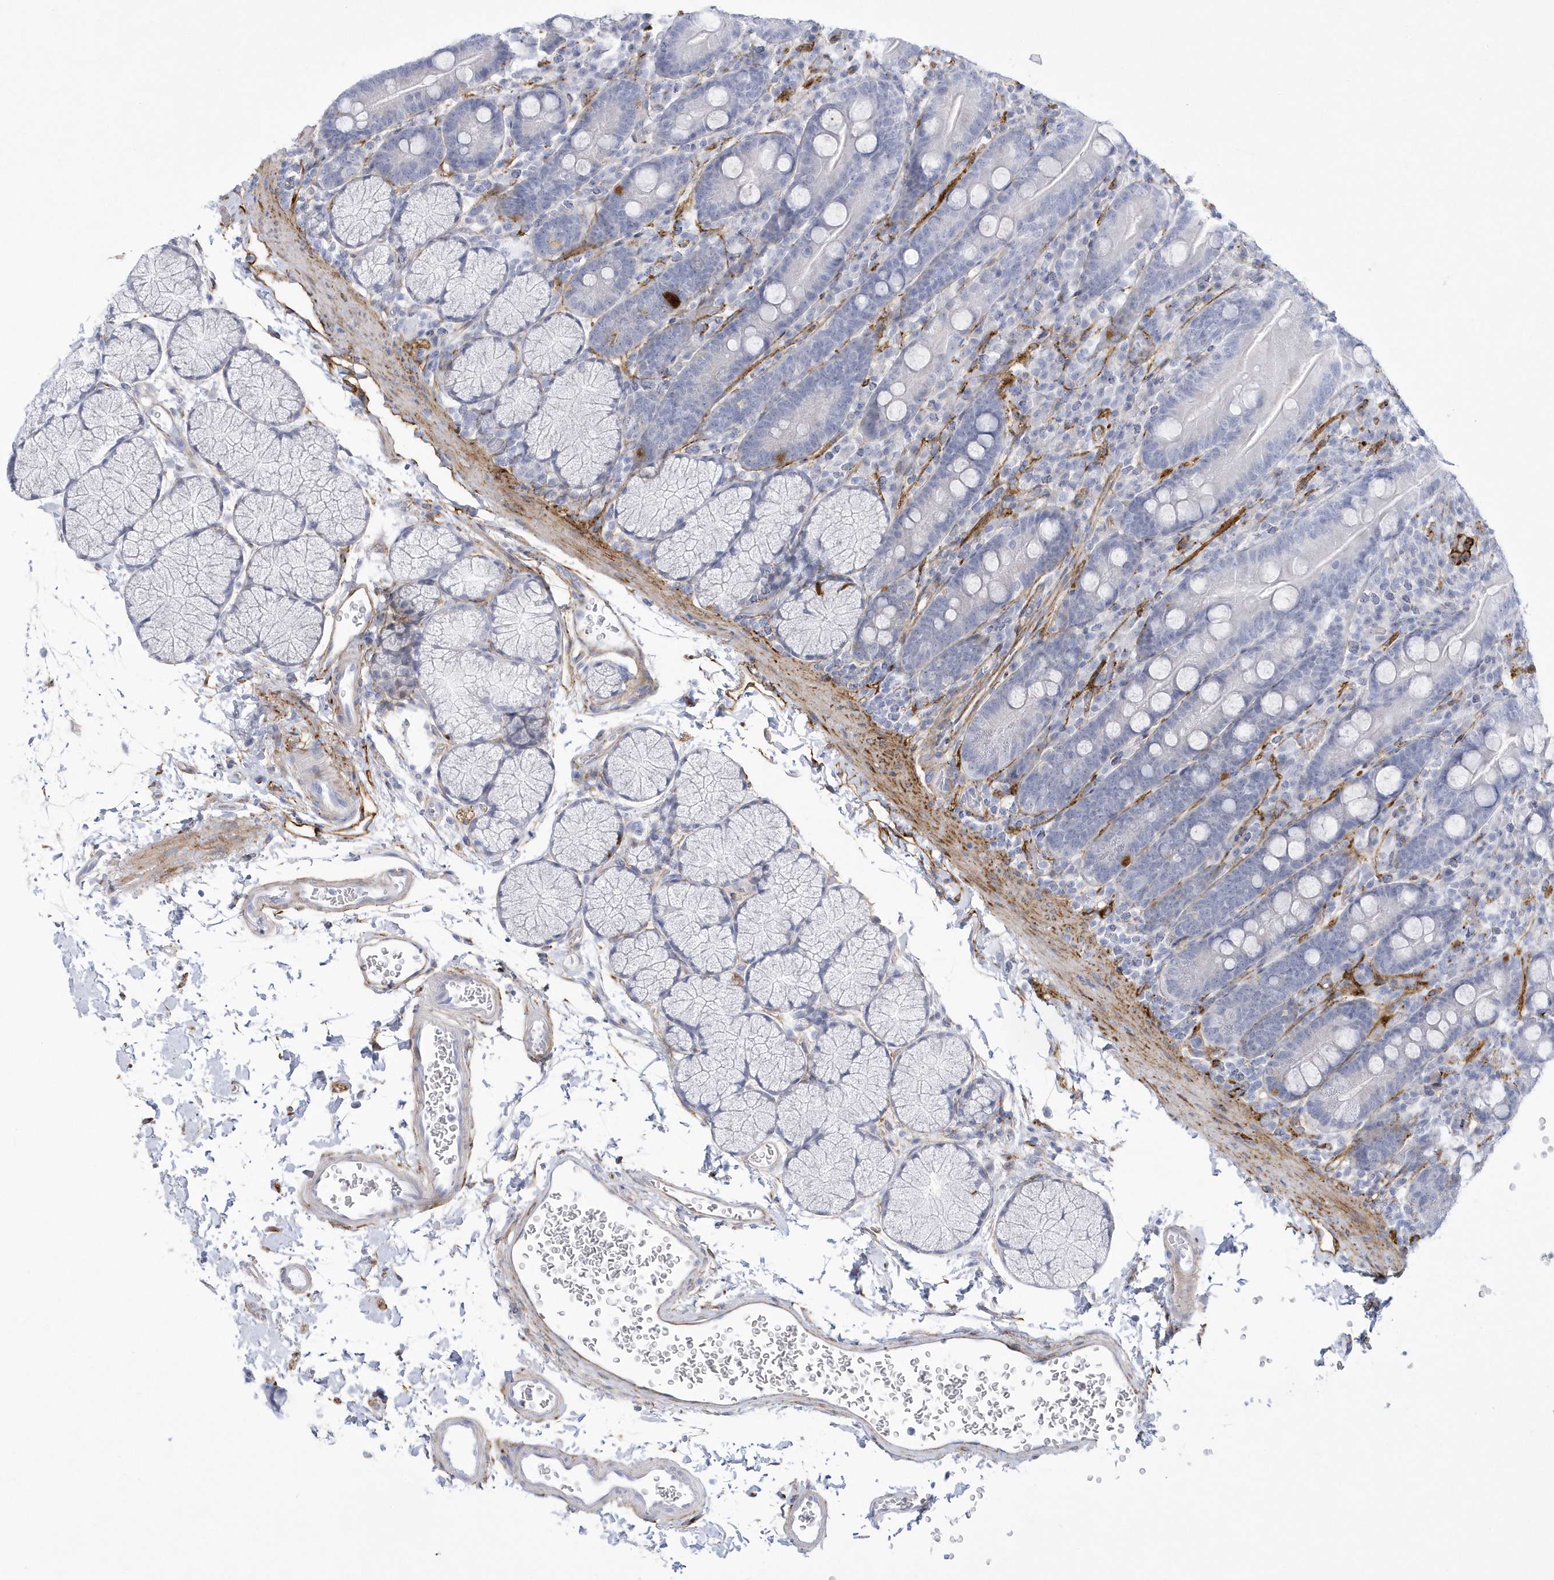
{"staining": {"intensity": "strong", "quantity": "<25%", "location": "cytoplasmic/membranous"}, "tissue": "duodenum", "cell_type": "Glandular cells", "image_type": "normal", "snomed": [{"axis": "morphology", "description": "Normal tissue, NOS"}, {"axis": "topography", "description": "Duodenum"}], "caption": "High-power microscopy captured an IHC photomicrograph of unremarkable duodenum, revealing strong cytoplasmic/membranous positivity in approximately <25% of glandular cells.", "gene": "WDR27", "patient": {"sex": "male", "age": 35}}